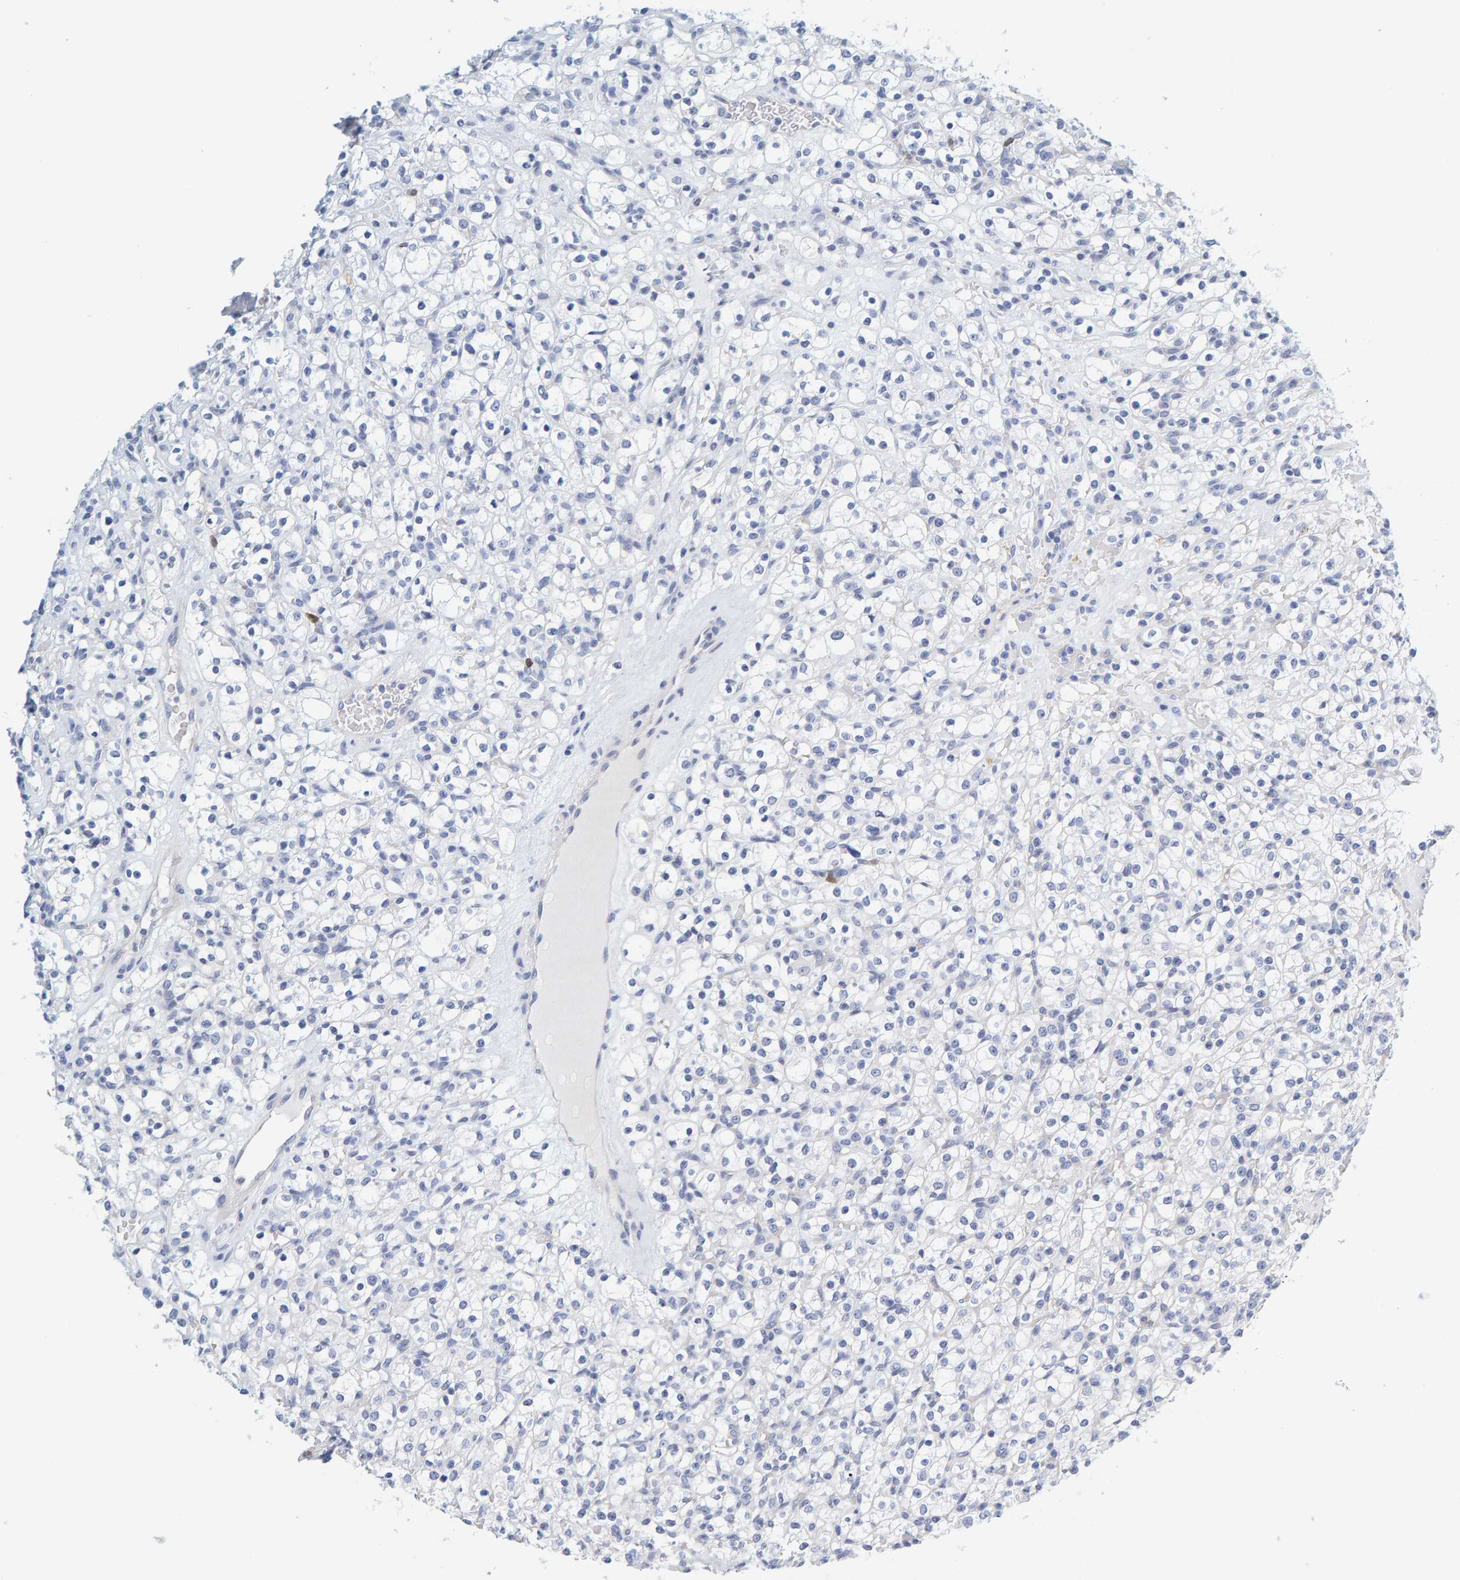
{"staining": {"intensity": "negative", "quantity": "none", "location": "none"}, "tissue": "renal cancer", "cell_type": "Tumor cells", "image_type": "cancer", "snomed": [{"axis": "morphology", "description": "Normal tissue, NOS"}, {"axis": "morphology", "description": "Adenocarcinoma, NOS"}, {"axis": "topography", "description": "Kidney"}], "caption": "Tumor cells are negative for protein expression in human renal cancer (adenocarcinoma). (DAB immunohistochemistry (IHC), high magnification).", "gene": "MOG", "patient": {"sex": "female", "age": 72}}